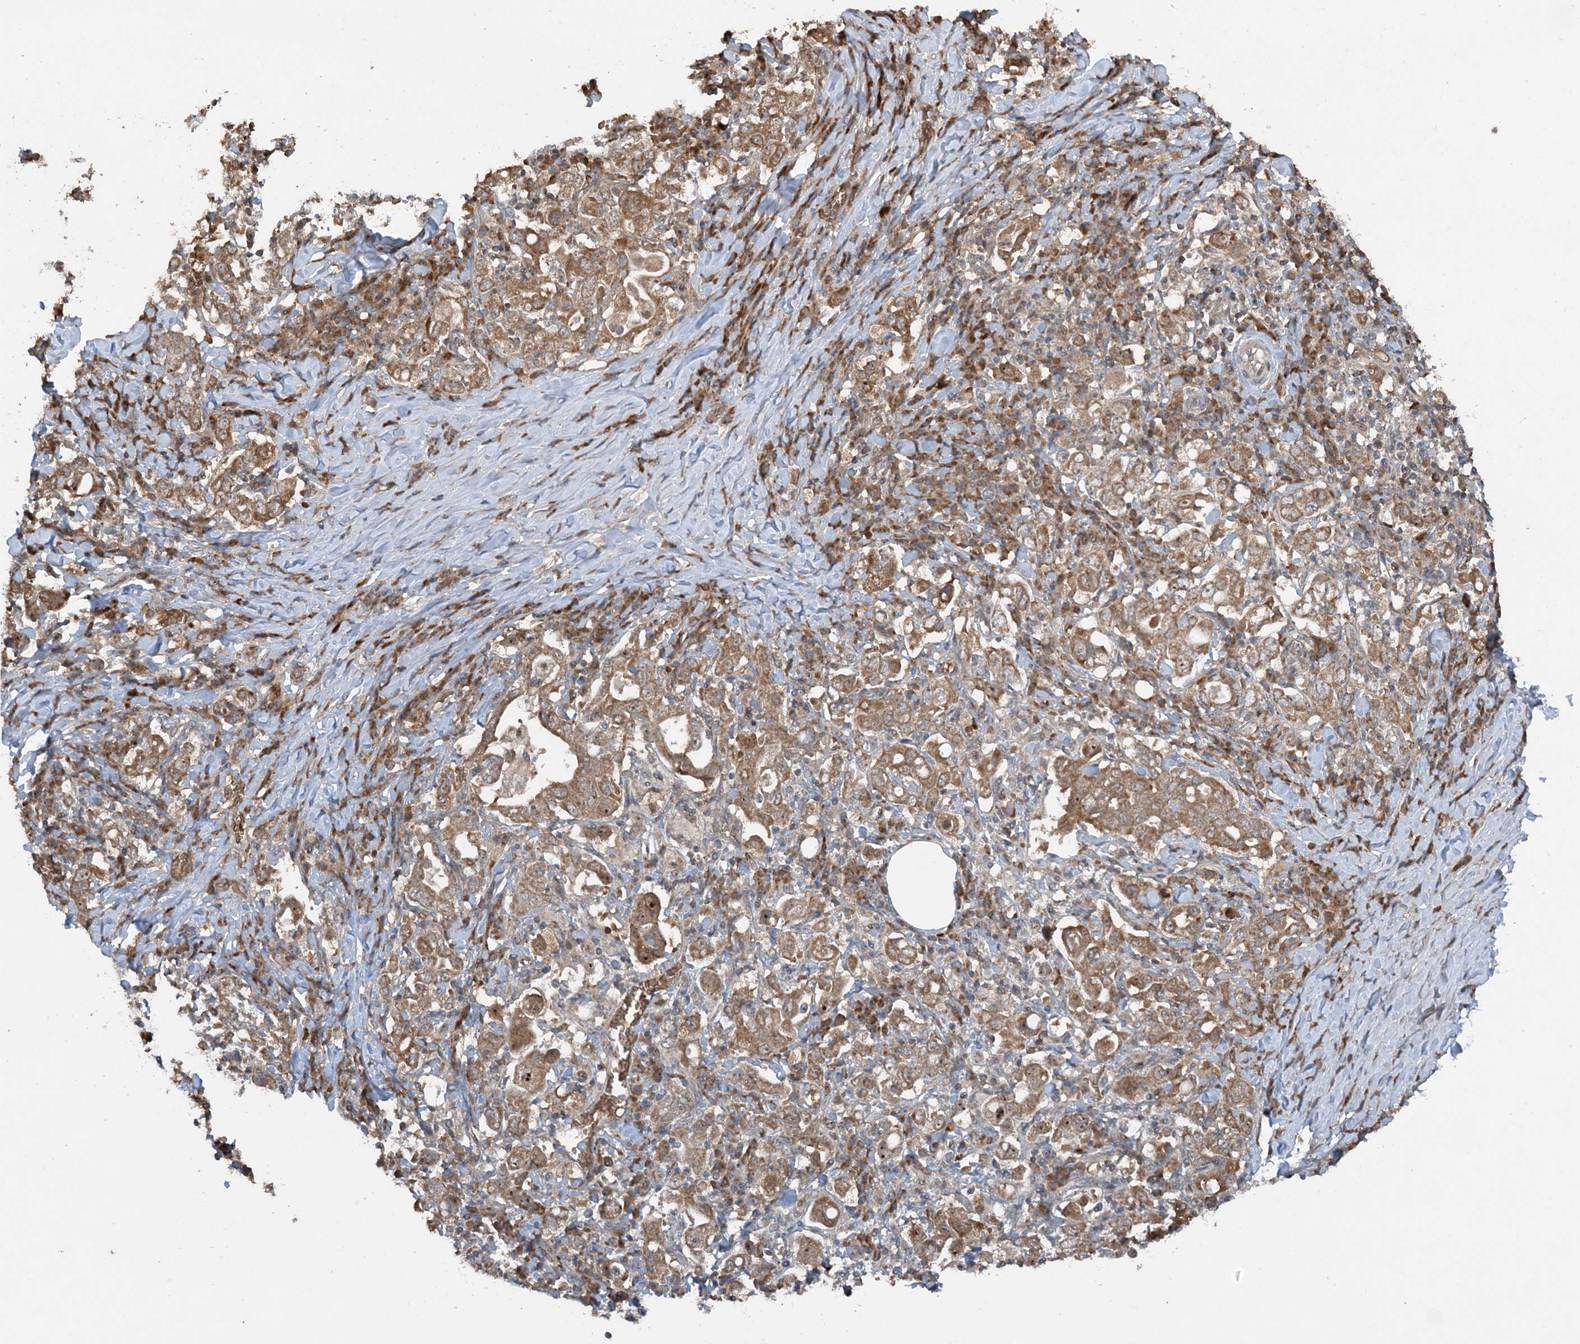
{"staining": {"intensity": "moderate", "quantity": ">75%", "location": "cytoplasmic/membranous"}, "tissue": "stomach cancer", "cell_type": "Tumor cells", "image_type": "cancer", "snomed": [{"axis": "morphology", "description": "Adenocarcinoma, NOS"}, {"axis": "topography", "description": "Stomach, upper"}], "caption": "High-power microscopy captured an immunohistochemistry micrograph of adenocarcinoma (stomach), revealing moderate cytoplasmic/membranous positivity in about >75% of tumor cells.", "gene": "PUSL1", "patient": {"sex": "male", "age": 62}}